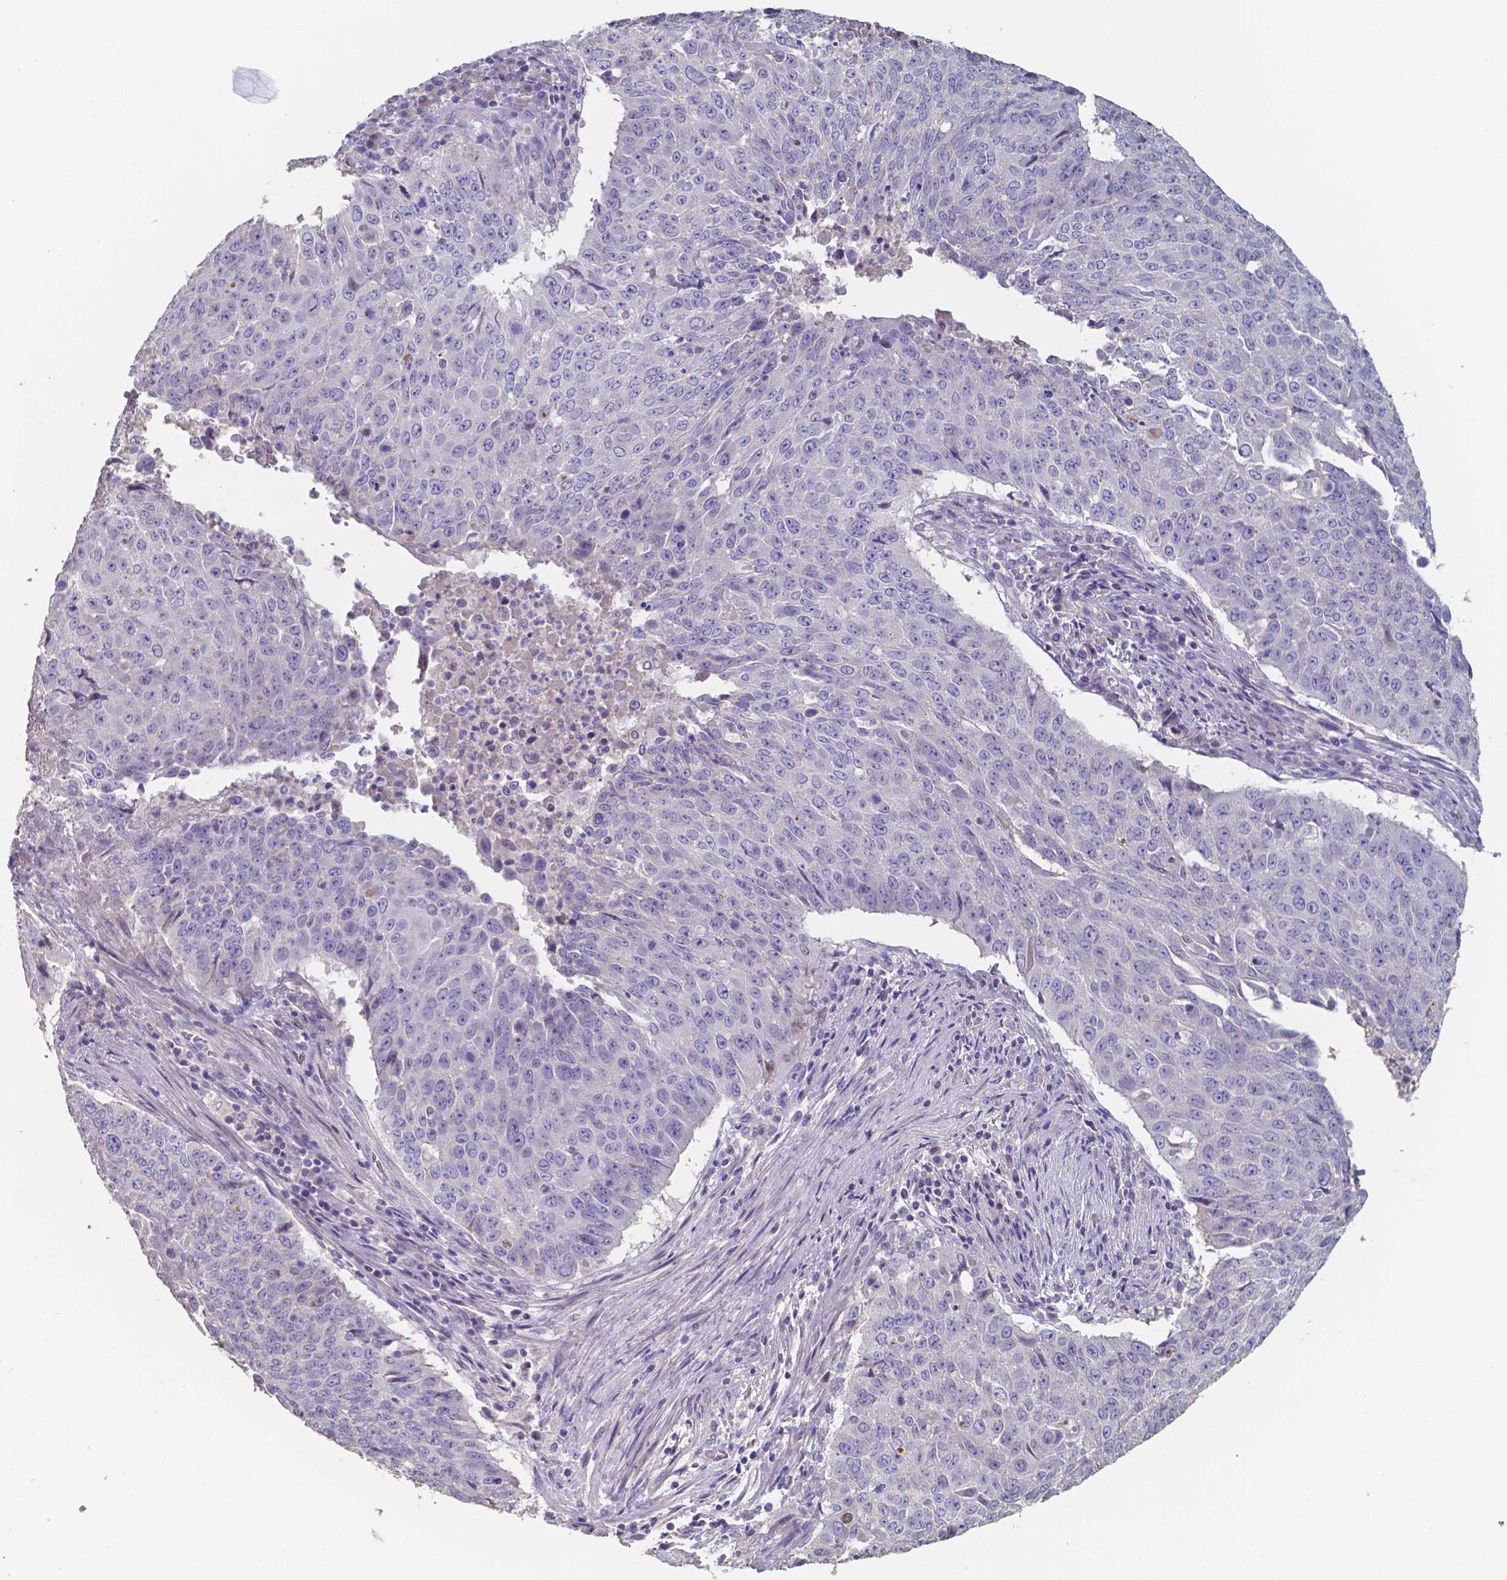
{"staining": {"intensity": "negative", "quantity": "none", "location": "none"}, "tissue": "lung cancer", "cell_type": "Tumor cells", "image_type": "cancer", "snomed": [{"axis": "morphology", "description": "Normal tissue, NOS"}, {"axis": "morphology", "description": "Squamous cell carcinoma, NOS"}, {"axis": "topography", "description": "Bronchus"}, {"axis": "topography", "description": "Lung"}], "caption": "This is a micrograph of immunohistochemistry (IHC) staining of squamous cell carcinoma (lung), which shows no expression in tumor cells.", "gene": "FOXJ1", "patient": {"sex": "male", "age": 64}}